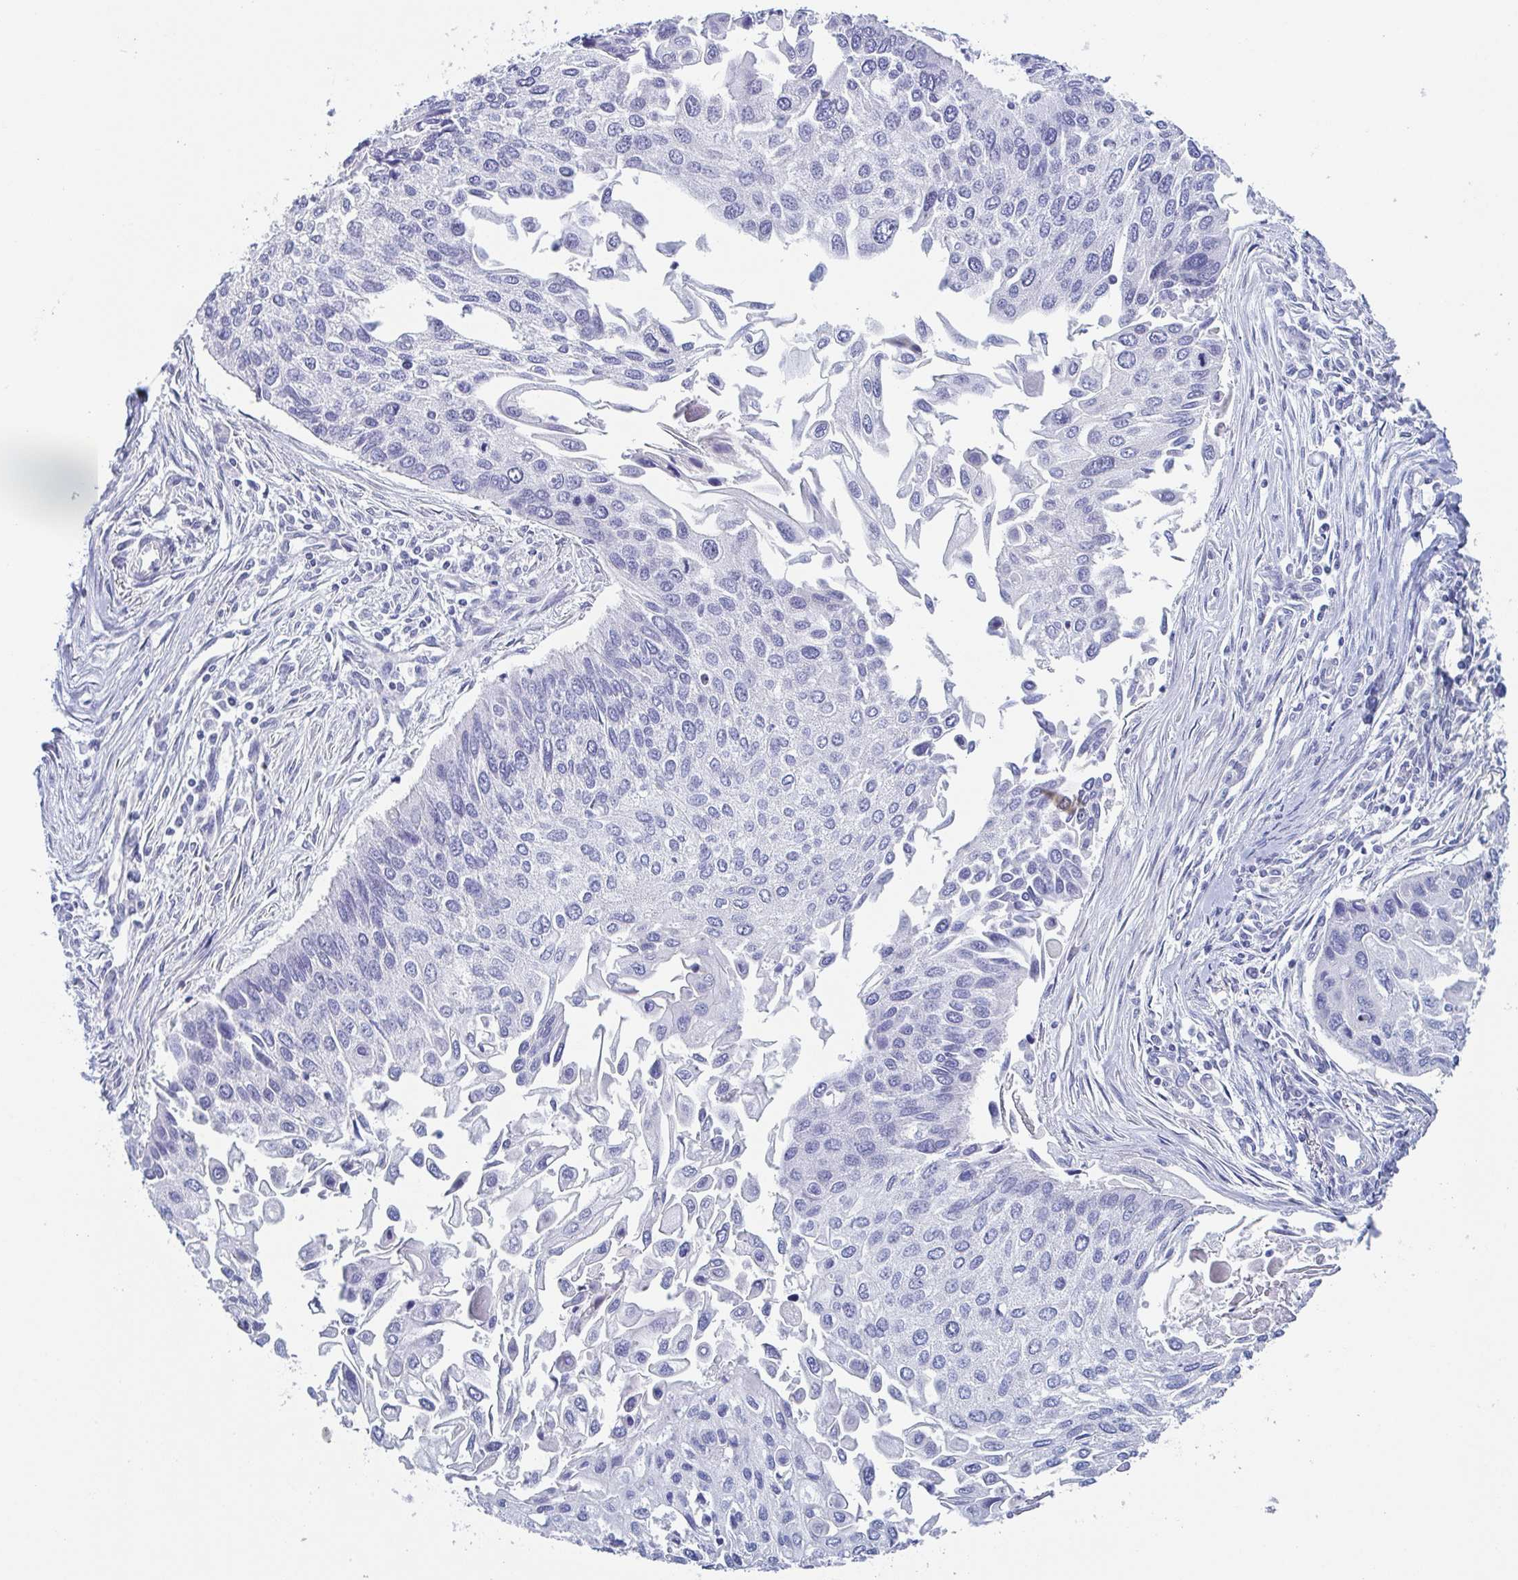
{"staining": {"intensity": "negative", "quantity": "none", "location": "none"}, "tissue": "lung cancer", "cell_type": "Tumor cells", "image_type": "cancer", "snomed": [{"axis": "morphology", "description": "Squamous cell carcinoma, NOS"}, {"axis": "morphology", "description": "Squamous cell carcinoma, metastatic, NOS"}, {"axis": "topography", "description": "Lung"}], "caption": "This is an immunohistochemistry (IHC) micrograph of human squamous cell carcinoma (lung). There is no staining in tumor cells.", "gene": "DYNC1I1", "patient": {"sex": "male", "age": 63}}